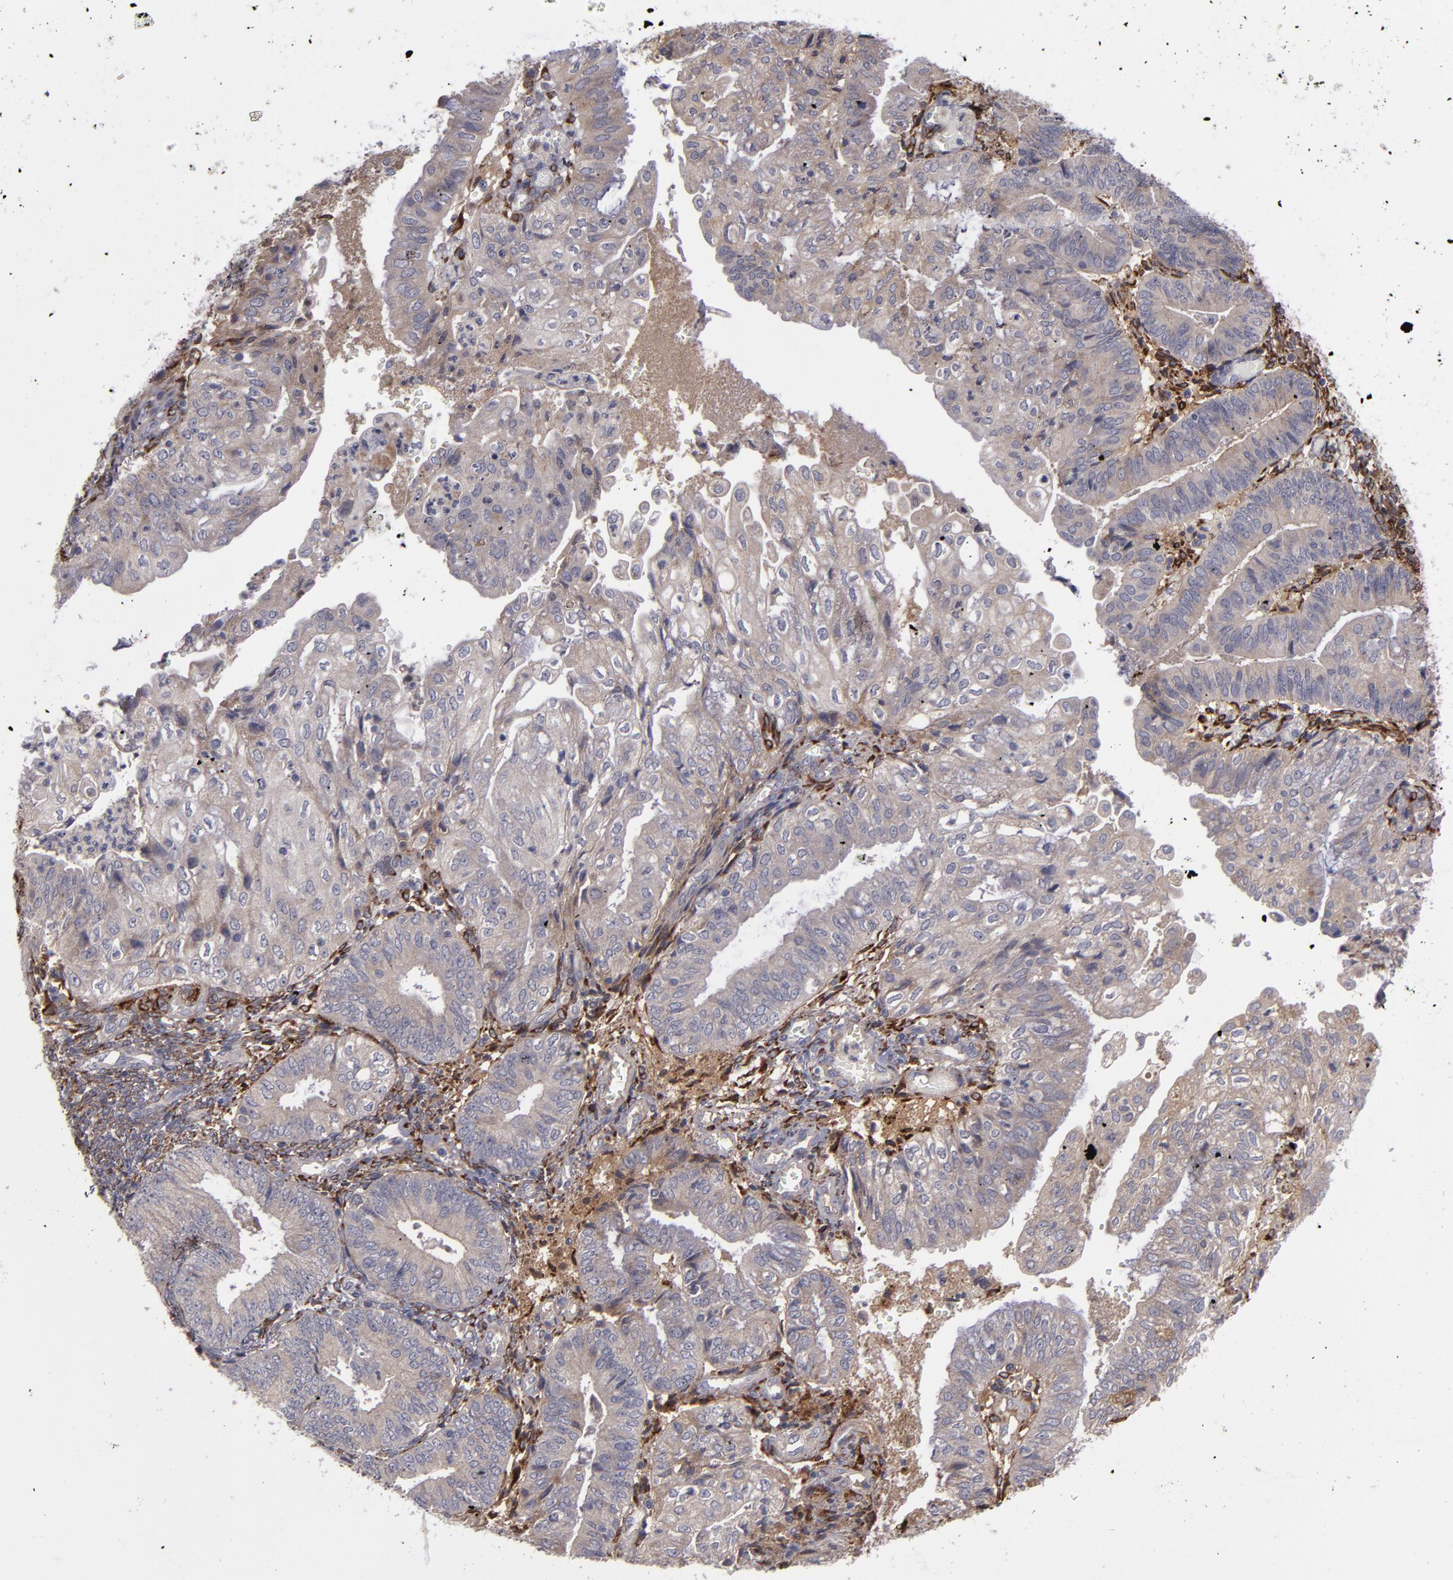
{"staining": {"intensity": "weak", "quantity": ">75%", "location": "cytoplasmic/membranous"}, "tissue": "endometrial cancer", "cell_type": "Tumor cells", "image_type": "cancer", "snomed": [{"axis": "morphology", "description": "Adenocarcinoma, NOS"}, {"axis": "topography", "description": "Endometrium"}], "caption": "Immunohistochemistry photomicrograph of neoplastic tissue: adenocarcinoma (endometrial) stained using immunohistochemistry shows low levels of weak protein expression localized specifically in the cytoplasmic/membranous of tumor cells, appearing as a cytoplasmic/membranous brown color.", "gene": "MMP11", "patient": {"sex": "female", "age": 55}}